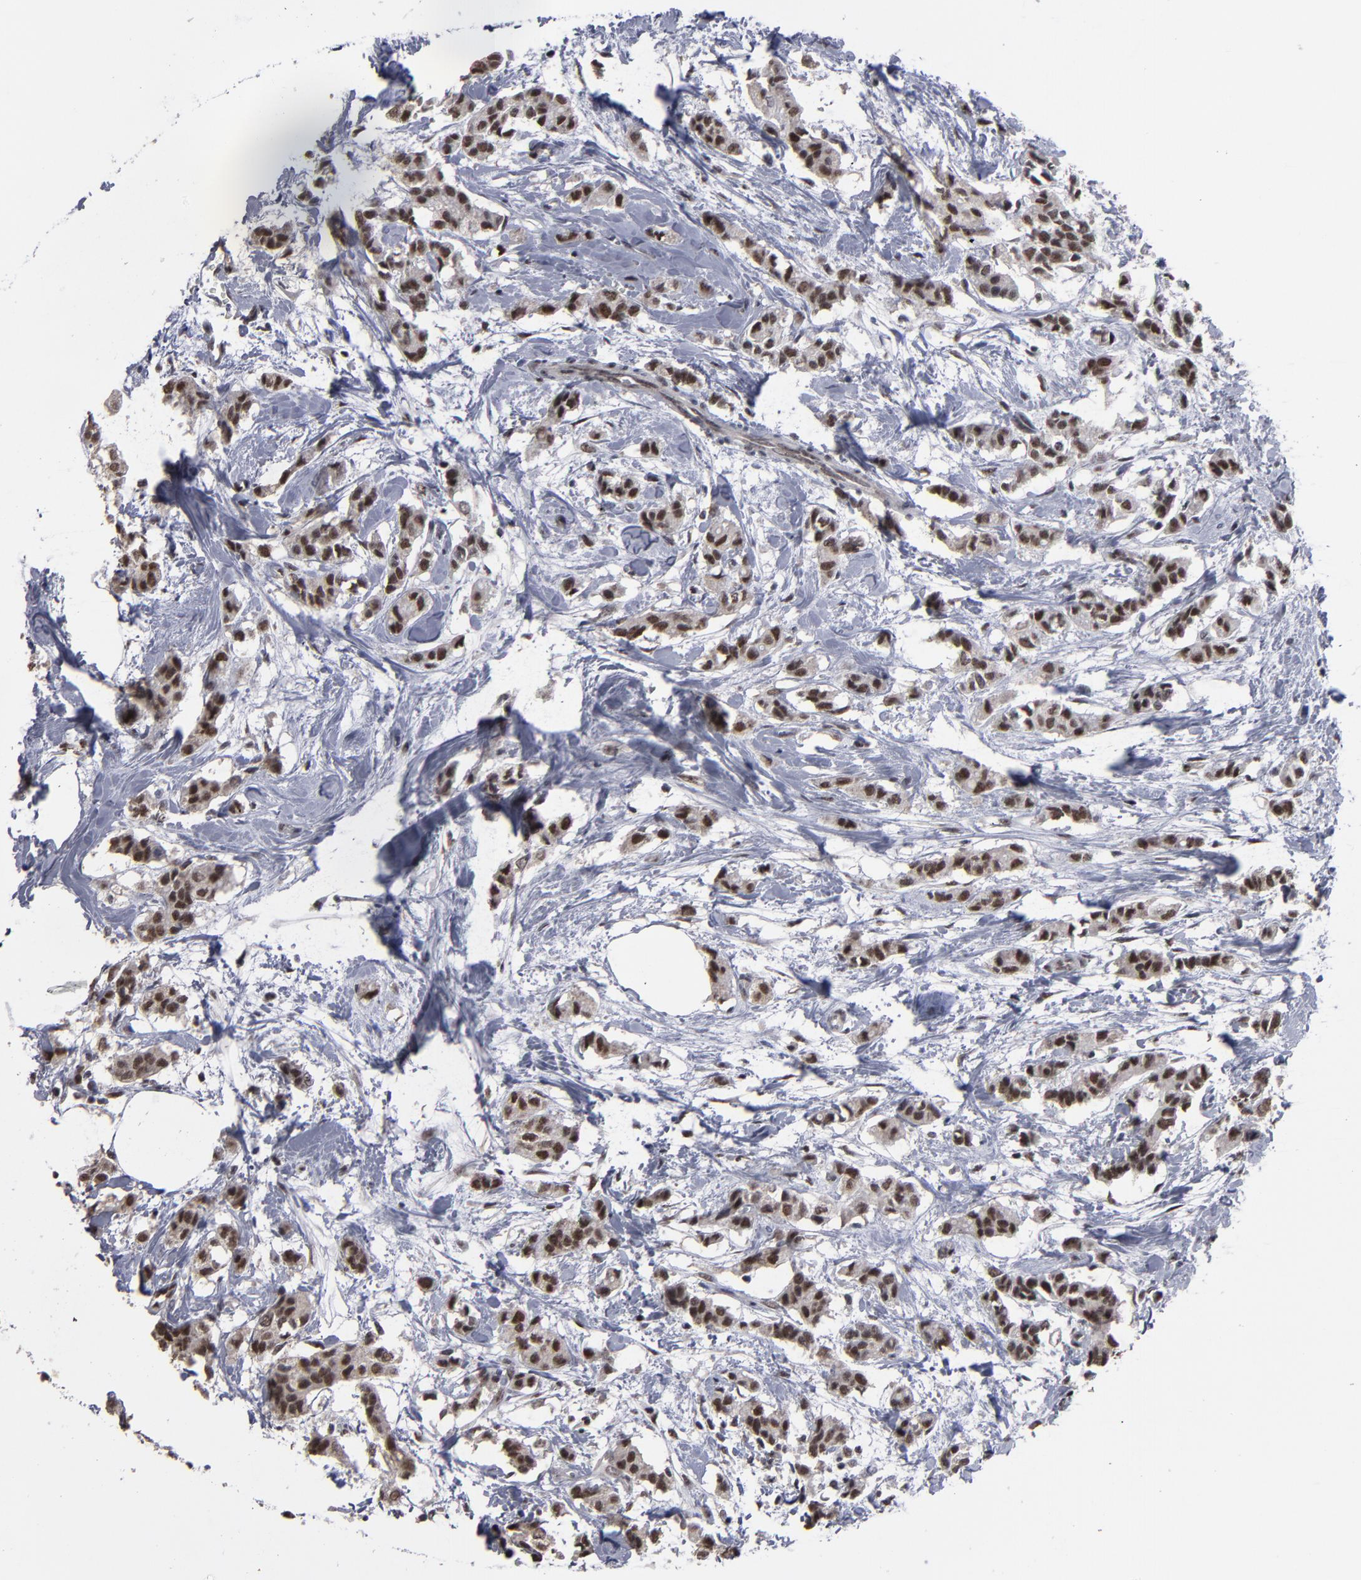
{"staining": {"intensity": "strong", "quantity": ">75%", "location": "nuclear"}, "tissue": "breast cancer", "cell_type": "Tumor cells", "image_type": "cancer", "snomed": [{"axis": "morphology", "description": "Duct carcinoma"}, {"axis": "topography", "description": "Breast"}], "caption": "An image showing strong nuclear expression in approximately >75% of tumor cells in invasive ductal carcinoma (breast), as visualized by brown immunohistochemical staining.", "gene": "SSRP1", "patient": {"sex": "female", "age": 84}}